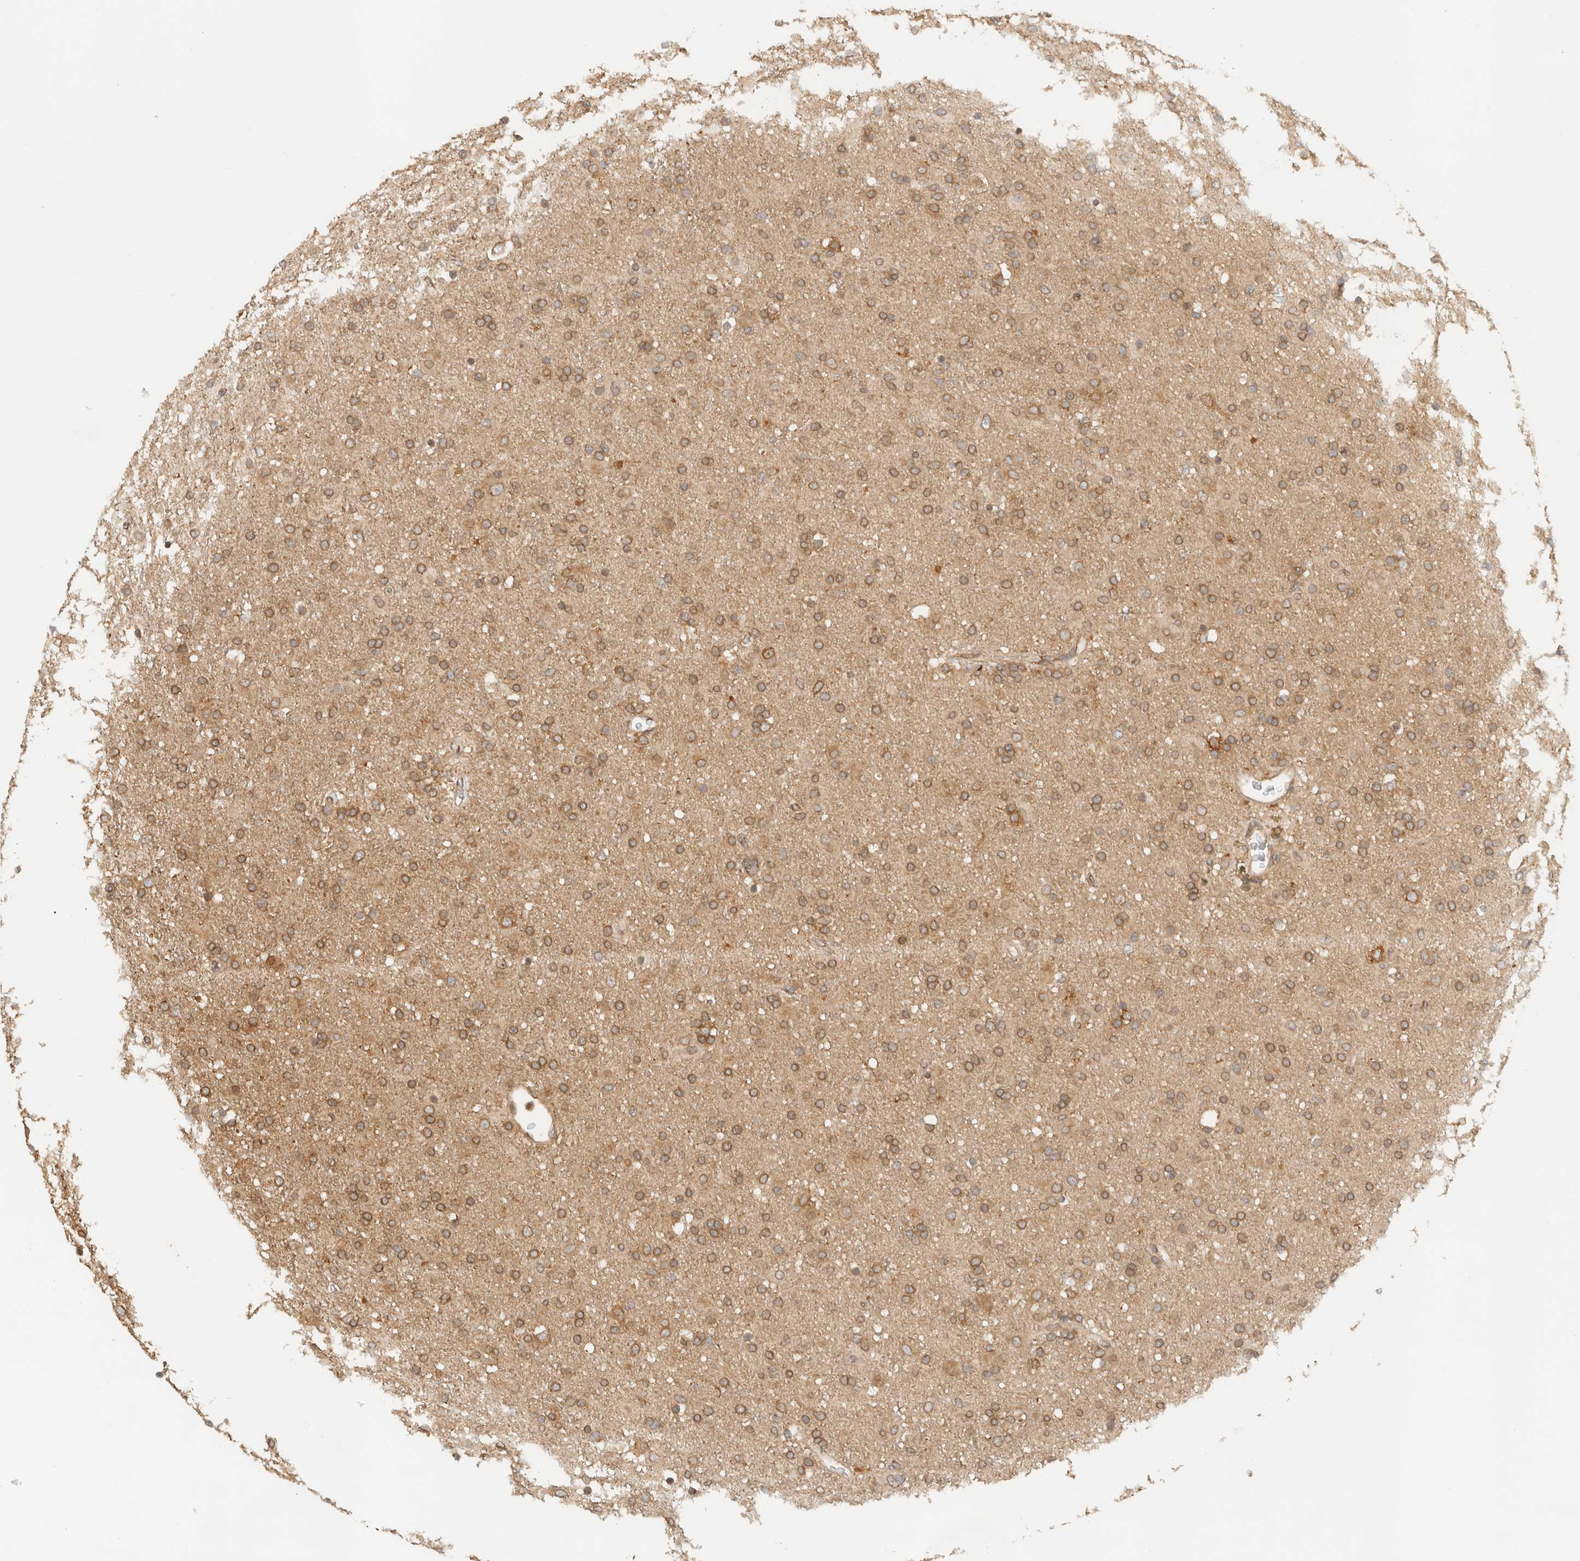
{"staining": {"intensity": "moderate", "quantity": "25%-75%", "location": "cytoplasmic/membranous"}, "tissue": "glioma", "cell_type": "Tumor cells", "image_type": "cancer", "snomed": [{"axis": "morphology", "description": "Glioma, malignant, Low grade"}, {"axis": "topography", "description": "Brain"}], "caption": "Protein staining displays moderate cytoplasmic/membranous staining in approximately 25%-75% of tumor cells in glioma.", "gene": "ARFGEF2", "patient": {"sex": "male", "age": 65}}